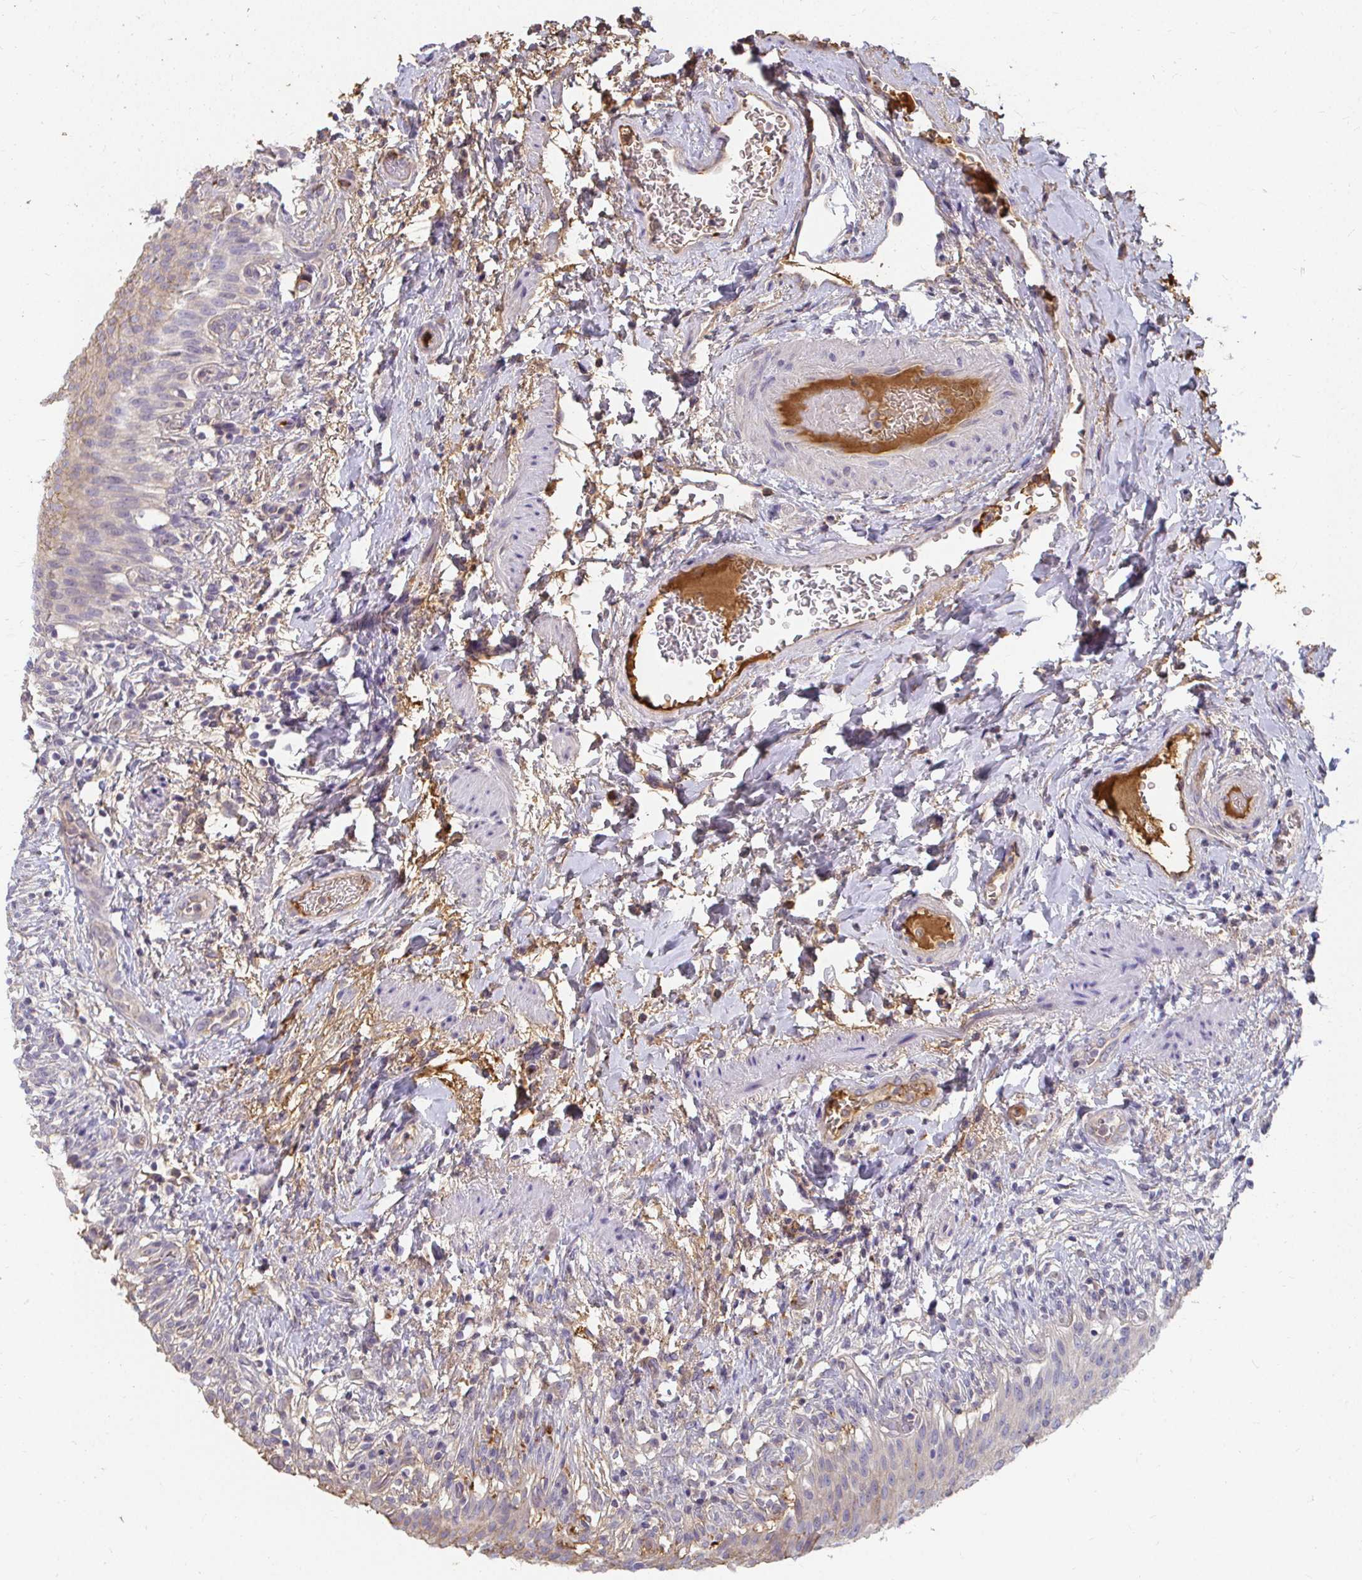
{"staining": {"intensity": "negative", "quantity": "none", "location": "none"}, "tissue": "urinary bladder", "cell_type": "Urothelial cells", "image_type": "normal", "snomed": [{"axis": "morphology", "description": "Normal tissue, NOS"}, {"axis": "topography", "description": "Urinary bladder"}, {"axis": "topography", "description": "Peripheral nerve tissue"}], "caption": "Urinary bladder stained for a protein using immunohistochemistry exhibits no expression urothelial cells.", "gene": "LOXL4", "patient": {"sex": "female", "age": 60}}